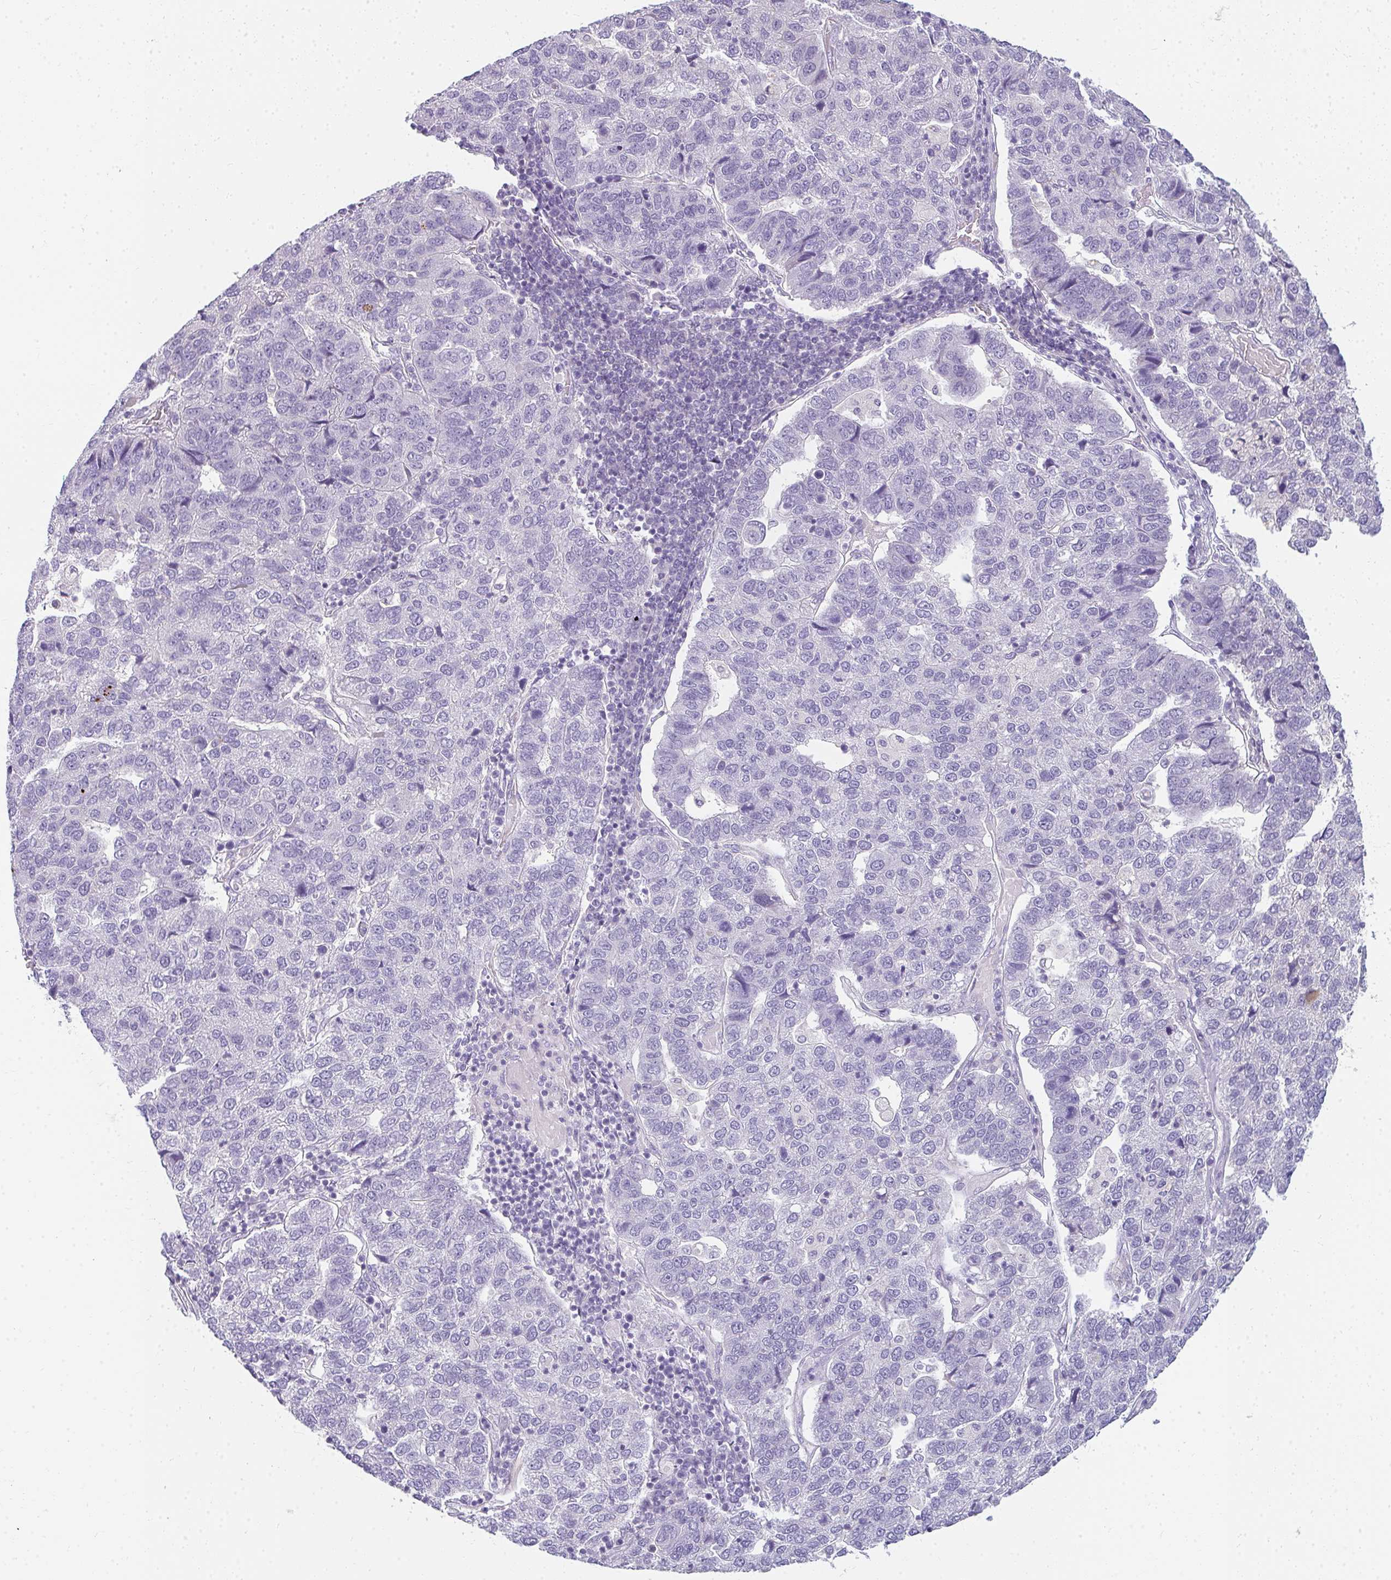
{"staining": {"intensity": "negative", "quantity": "none", "location": "none"}, "tissue": "pancreatic cancer", "cell_type": "Tumor cells", "image_type": "cancer", "snomed": [{"axis": "morphology", "description": "Adenocarcinoma, NOS"}, {"axis": "topography", "description": "Pancreas"}], "caption": "Micrograph shows no significant protein staining in tumor cells of pancreatic adenocarcinoma.", "gene": "PPP1R3G", "patient": {"sex": "female", "age": 61}}